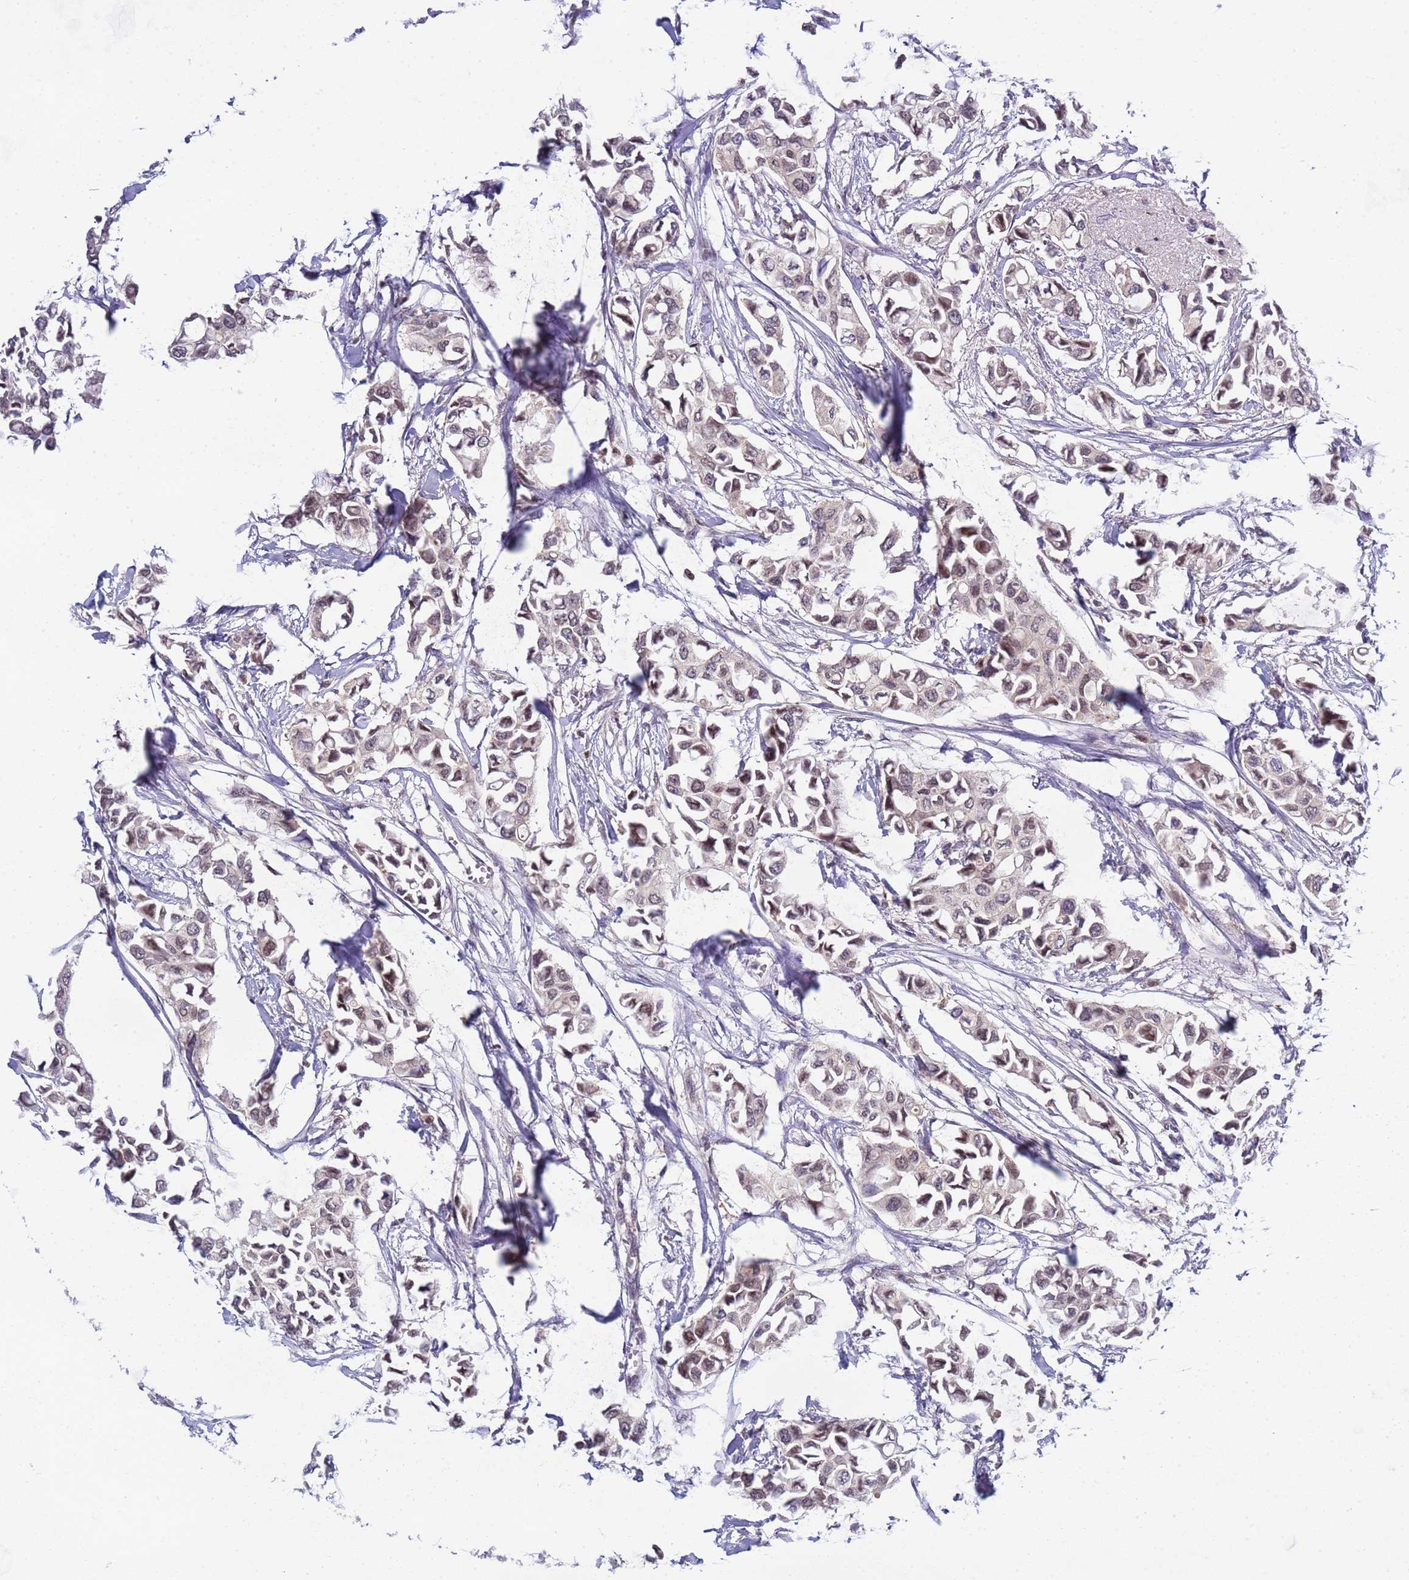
{"staining": {"intensity": "weak", "quantity": ">75%", "location": "nuclear"}, "tissue": "breast cancer", "cell_type": "Tumor cells", "image_type": "cancer", "snomed": [{"axis": "morphology", "description": "Duct carcinoma"}, {"axis": "topography", "description": "Breast"}], "caption": "Human breast cancer stained with a brown dye exhibits weak nuclear positive positivity in about >75% of tumor cells.", "gene": "CD53", "patient": {"sex": "female", "age": 41}}